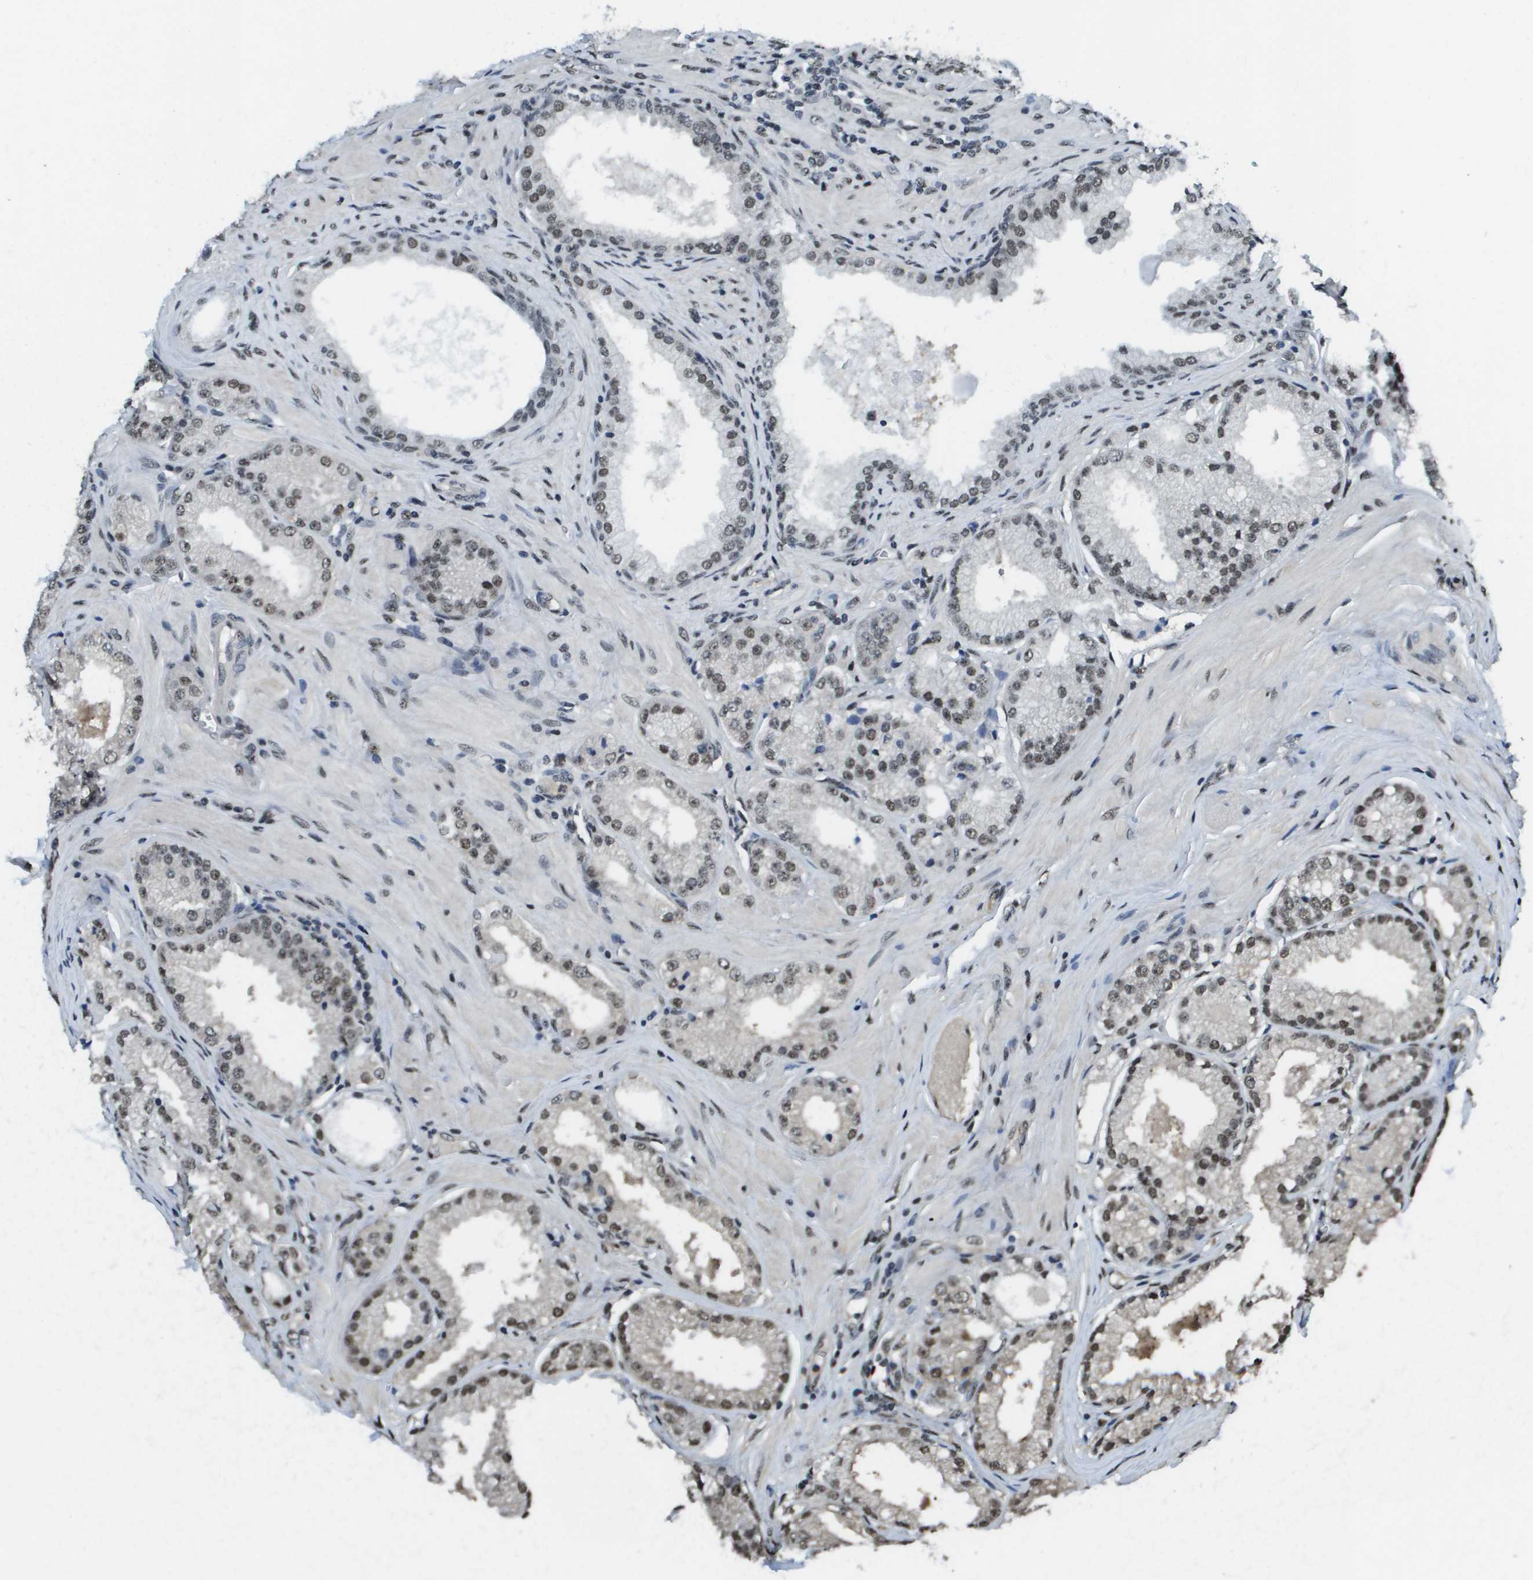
{"staining": {"intensity": "moderate", "quantity": ">75%", "location": "nuclear"}, "tissue": "prostate cancer", "cell_type": "Tumor cells", "image_type": "cancer", "snomed": [{"axis": "morphology", "description": "Adenocarcinoma, Low grade"}, {"axis": "topography", "description": "Prostate"}], "caption": "Low-grade adenocarcinoma (prostate) stained with a brown dye displays moderate nuclear positive staining in about >75% of tumor cells.", "gene": "SP100", "patient": {"sex": "male", "age": 57}}